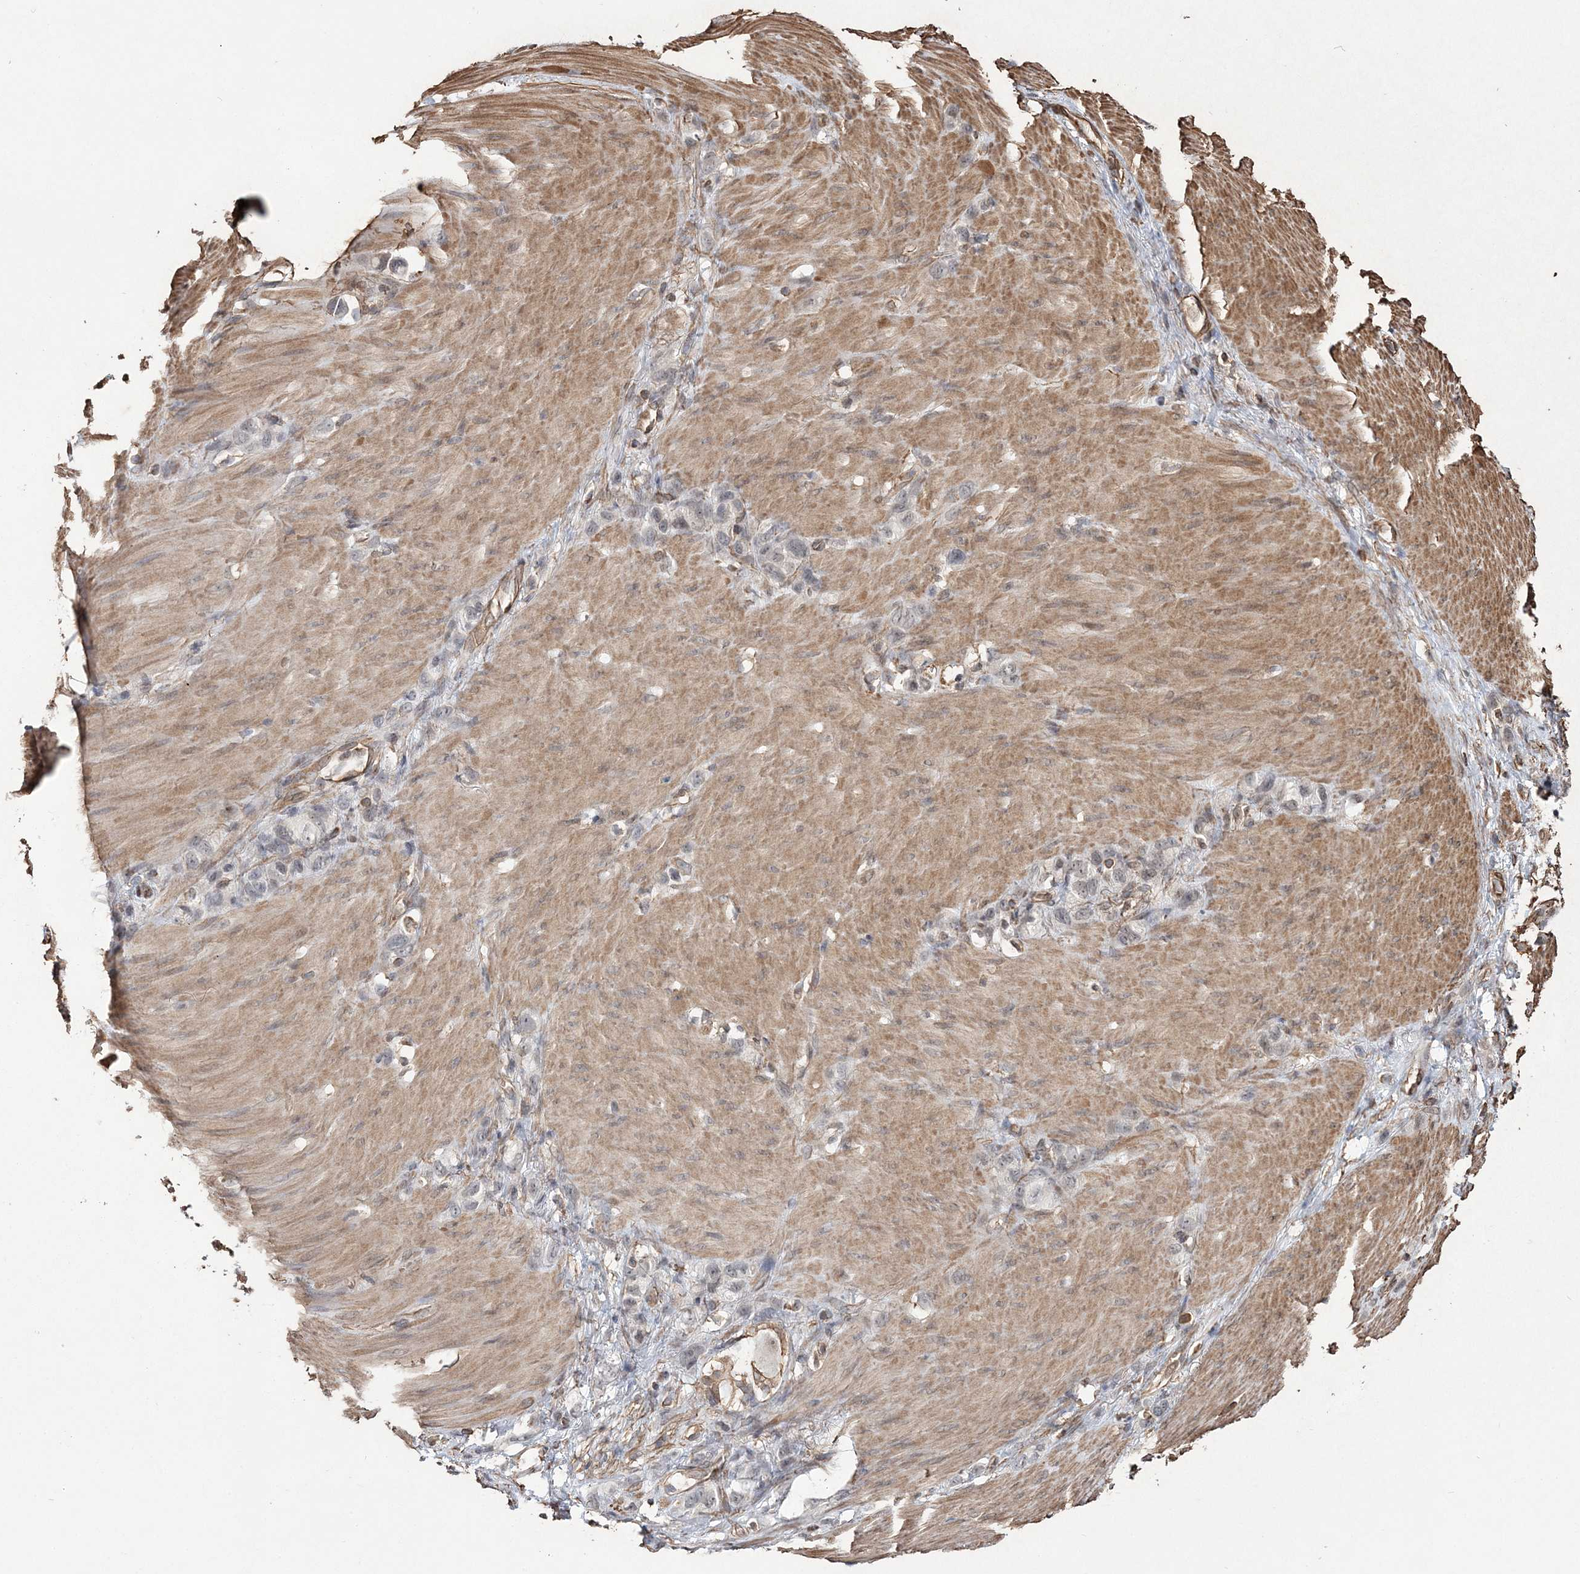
{"staining": {"intensity": "negative", "quantity": "none", "location": "none"}, "tissue": "stomach cancer", "cell_type": "Tumor cells", "image_type": "cancer", "snomed": [{"axis": "morphology", "description": "Normal tissue, NOS"}, {"axis": "morphology", "description": "Adenocarcinoma, NOS"}, {"axis": "morphology", "description": "Adenocarcinoma, High grade"}, {"axis": "topography", "description": "Stomach, upper"}, {"axis": "topography", "description": "Stomach"}], "caption": "Immunohistochemistry histopathology image of neoplastic tissue: stomach cancer (high-grade adenocarcinoma) stained with DAB demonstrates no significant protein staining in tumor cells.", "gene": "ATP11B", "patient": {"sex": "female", "age": 65}}